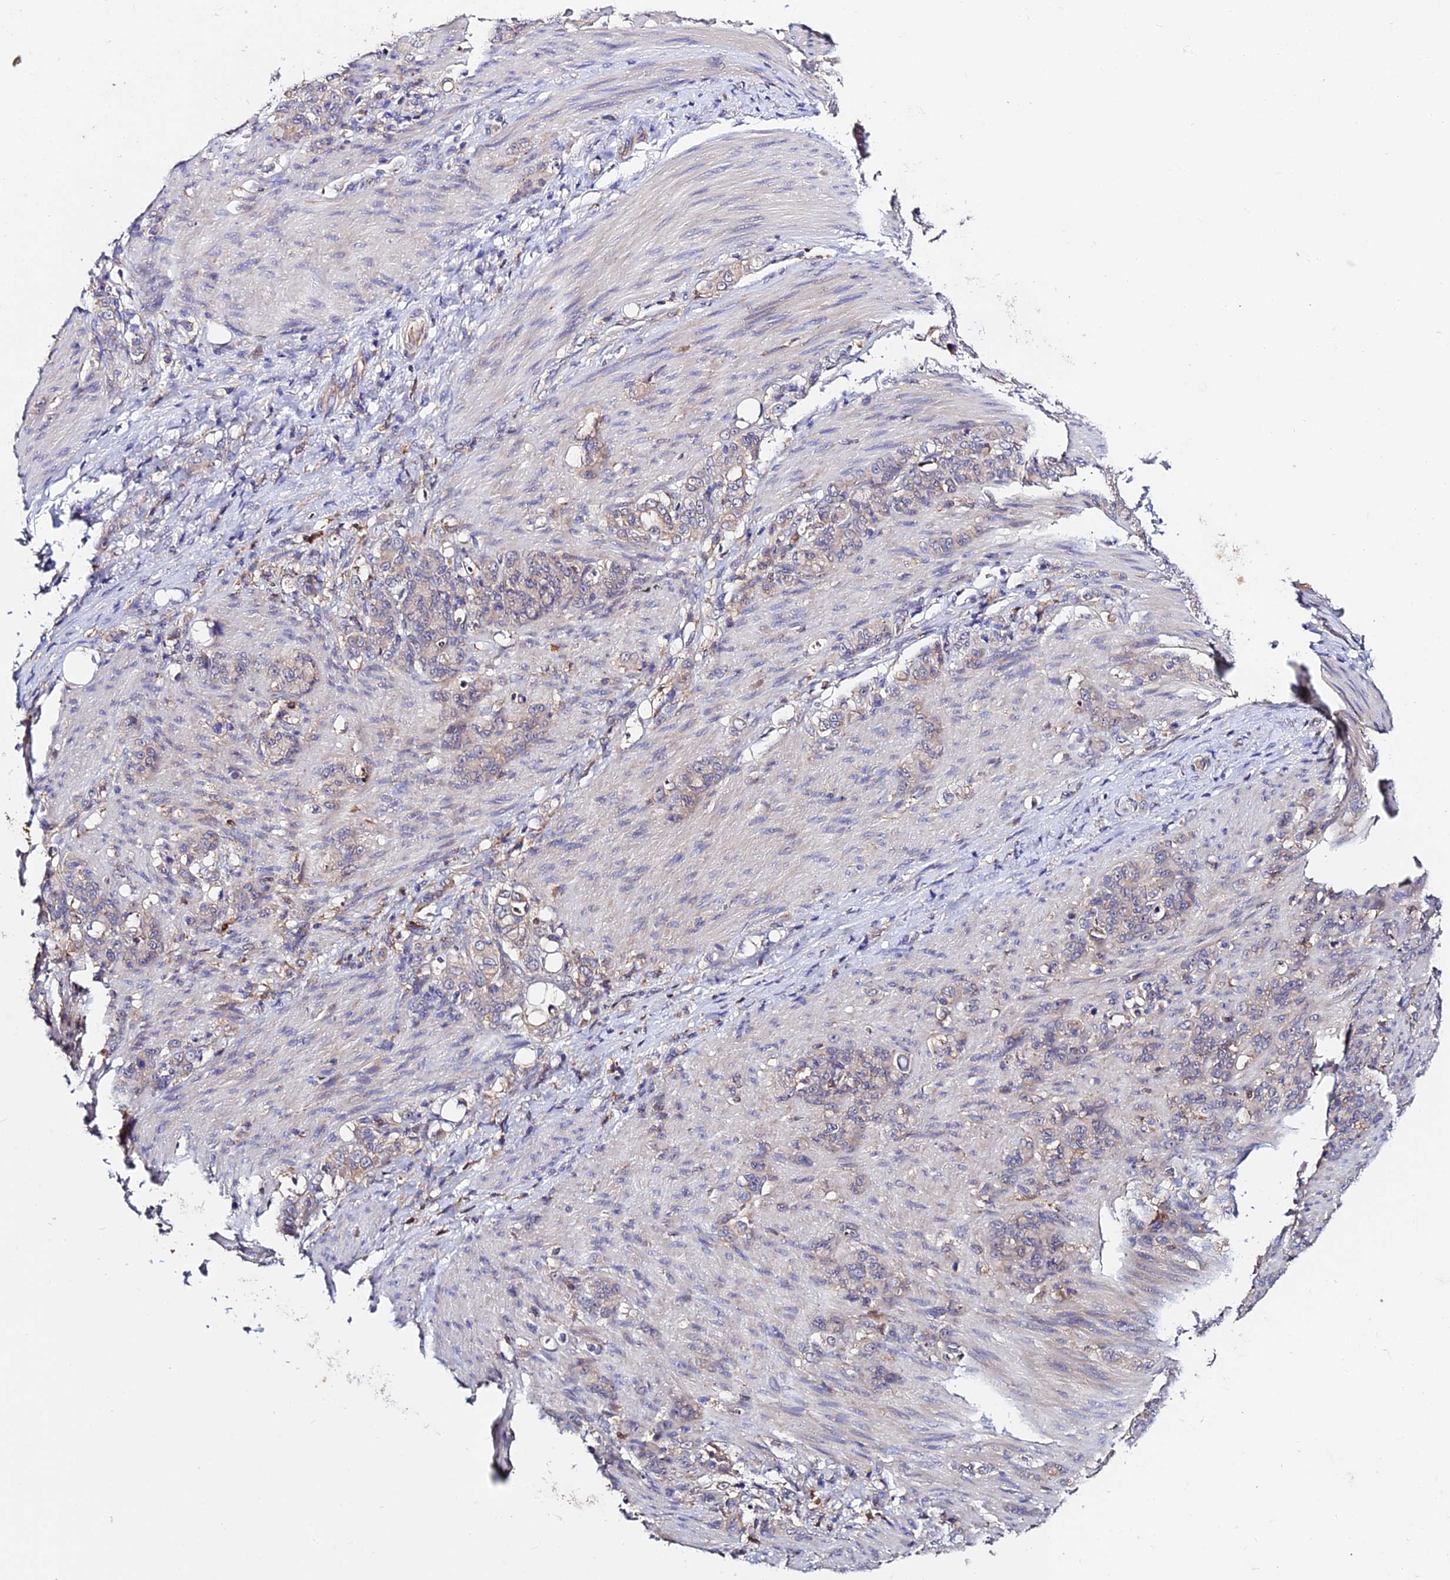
{"staining": {"intensity": "weak", "quantity": "<25%", "location": "cytoplasmic/membranous"}, "tissue": "stomach cancer", "cell_type": "Tumor cells", "image_type": "cancer", "snomed": [{"axis": "morphology", "description": "Adenocarcinoma, NOS"}, {"axis": "topography", "description": "Stomach"}], "caption": "Tumor cells show no significant staining in stomach cancer (adenocarcinoma).", "gene": "ZBED8", "patient": {"sex": "female", "age": 79}}